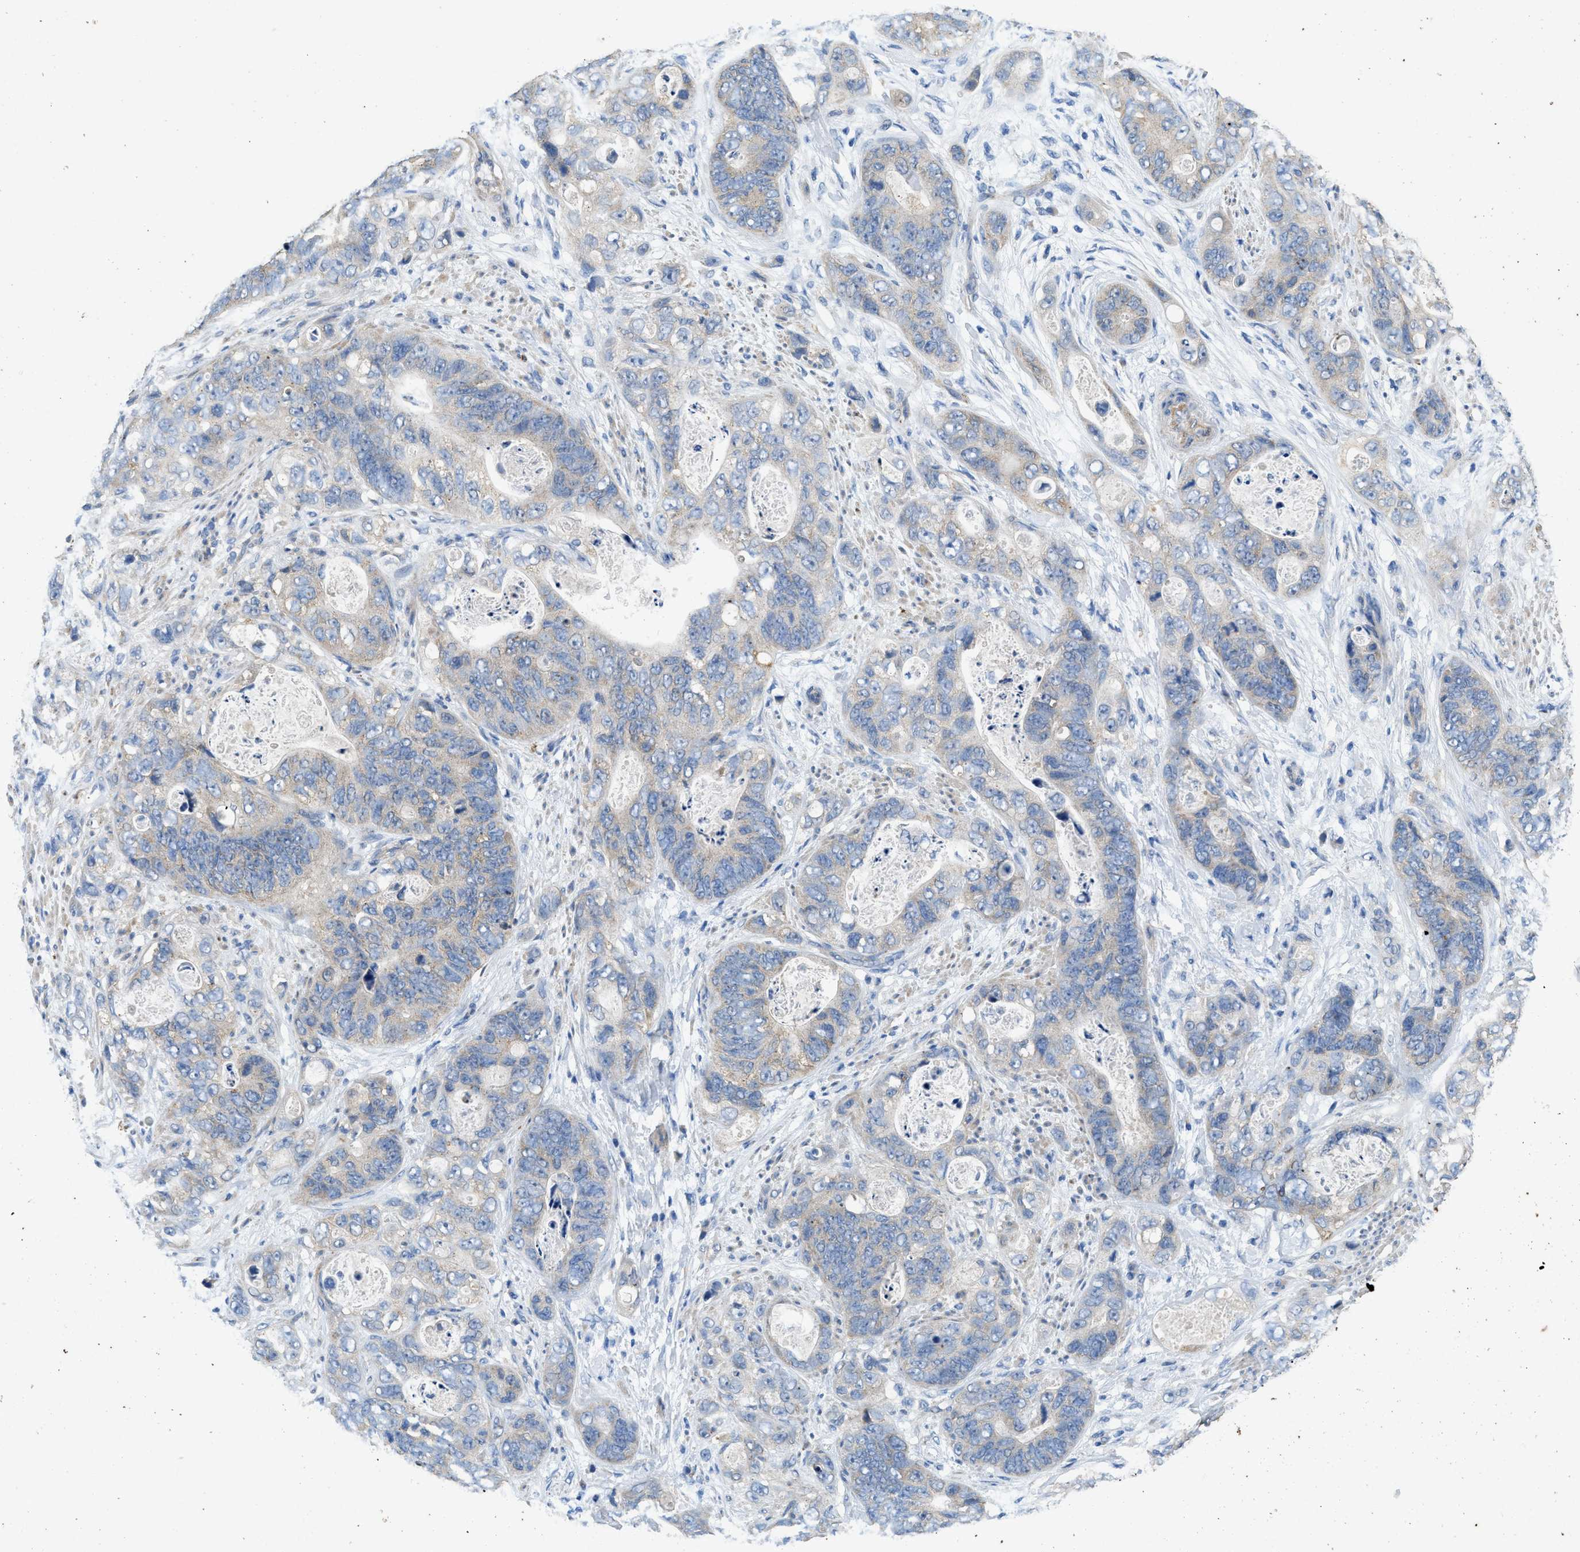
{"staining": {"intensity": "weak", "quantity": "<25%", "location": "cytoplasmic/membranous"}, "tissue": "stomach cancer", "cell_type": "Tumor cells", "image_type": "cancer", "snomed": [{"axis": "morphology", "description": "Adenocarcinoma, NOS"}, {"axis": "topography", "description": "Stomach"}], "caption": "Immunohistochemistry photomicrograph of neoplastic tissue: stomach cancer stained with DAB displays no significant protein positivity in tumor cells.", "gene": "CDK15", "patient": {"sex": "female", "age": 89}}